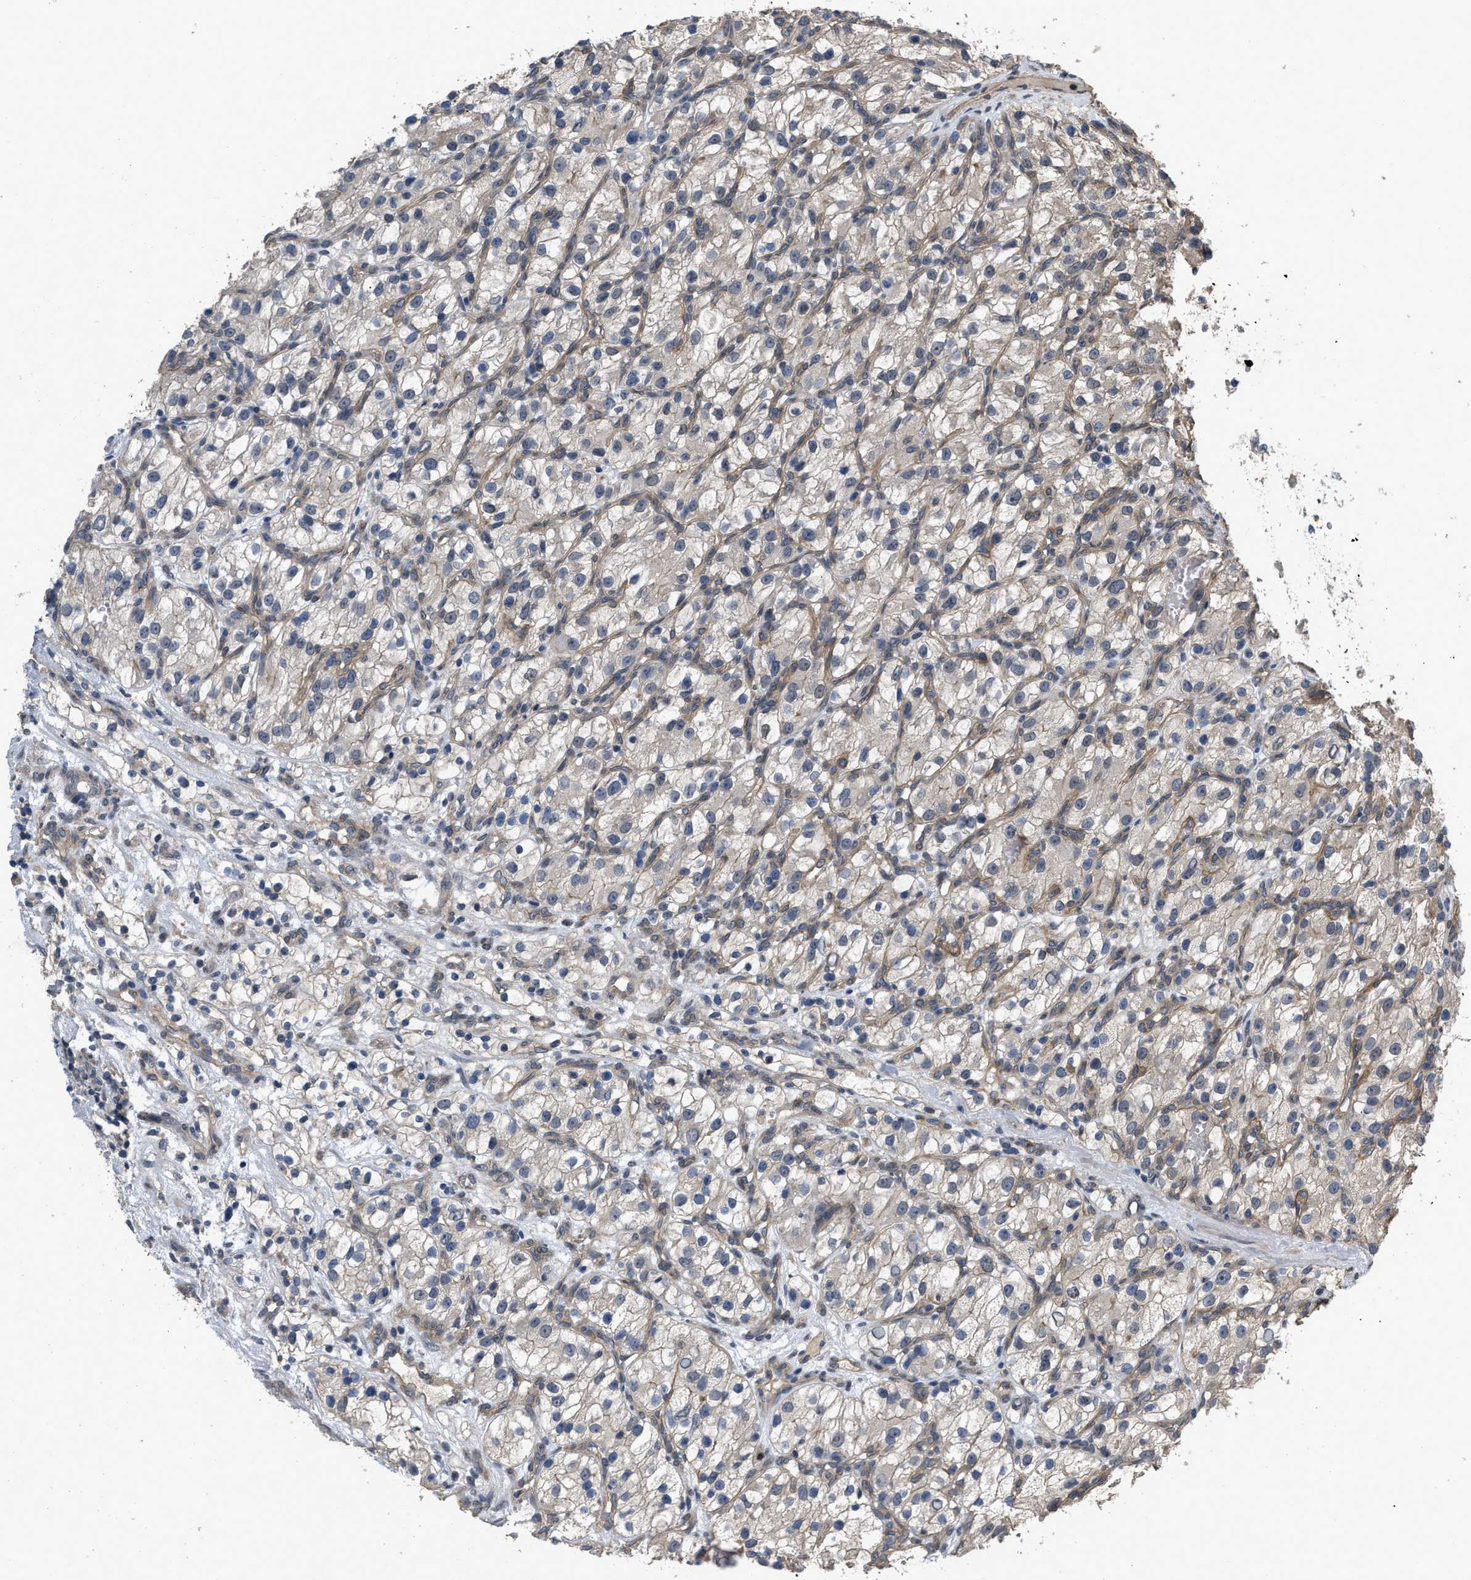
{"staining": {"intensity": "negative", "quantity": "none", "location": "none"}, "tissue": "renal cancer", "cell_type": "Tumor cells", "image_type": "cancer", "snomed": [{"axis": "morphology", "description": "Adenocarcinoma, NOS"}, {"axis": "topography", "description": "Kidney"}], "caption": "This micrograph is of adenocarcinoma (renal) stained with IHC to label a protein in brown with the nuclei are counter-stained blue. There is no positivity in tumor cells.", "gene": "UTRN", "patient": {"sex": "female", "age": 57}}